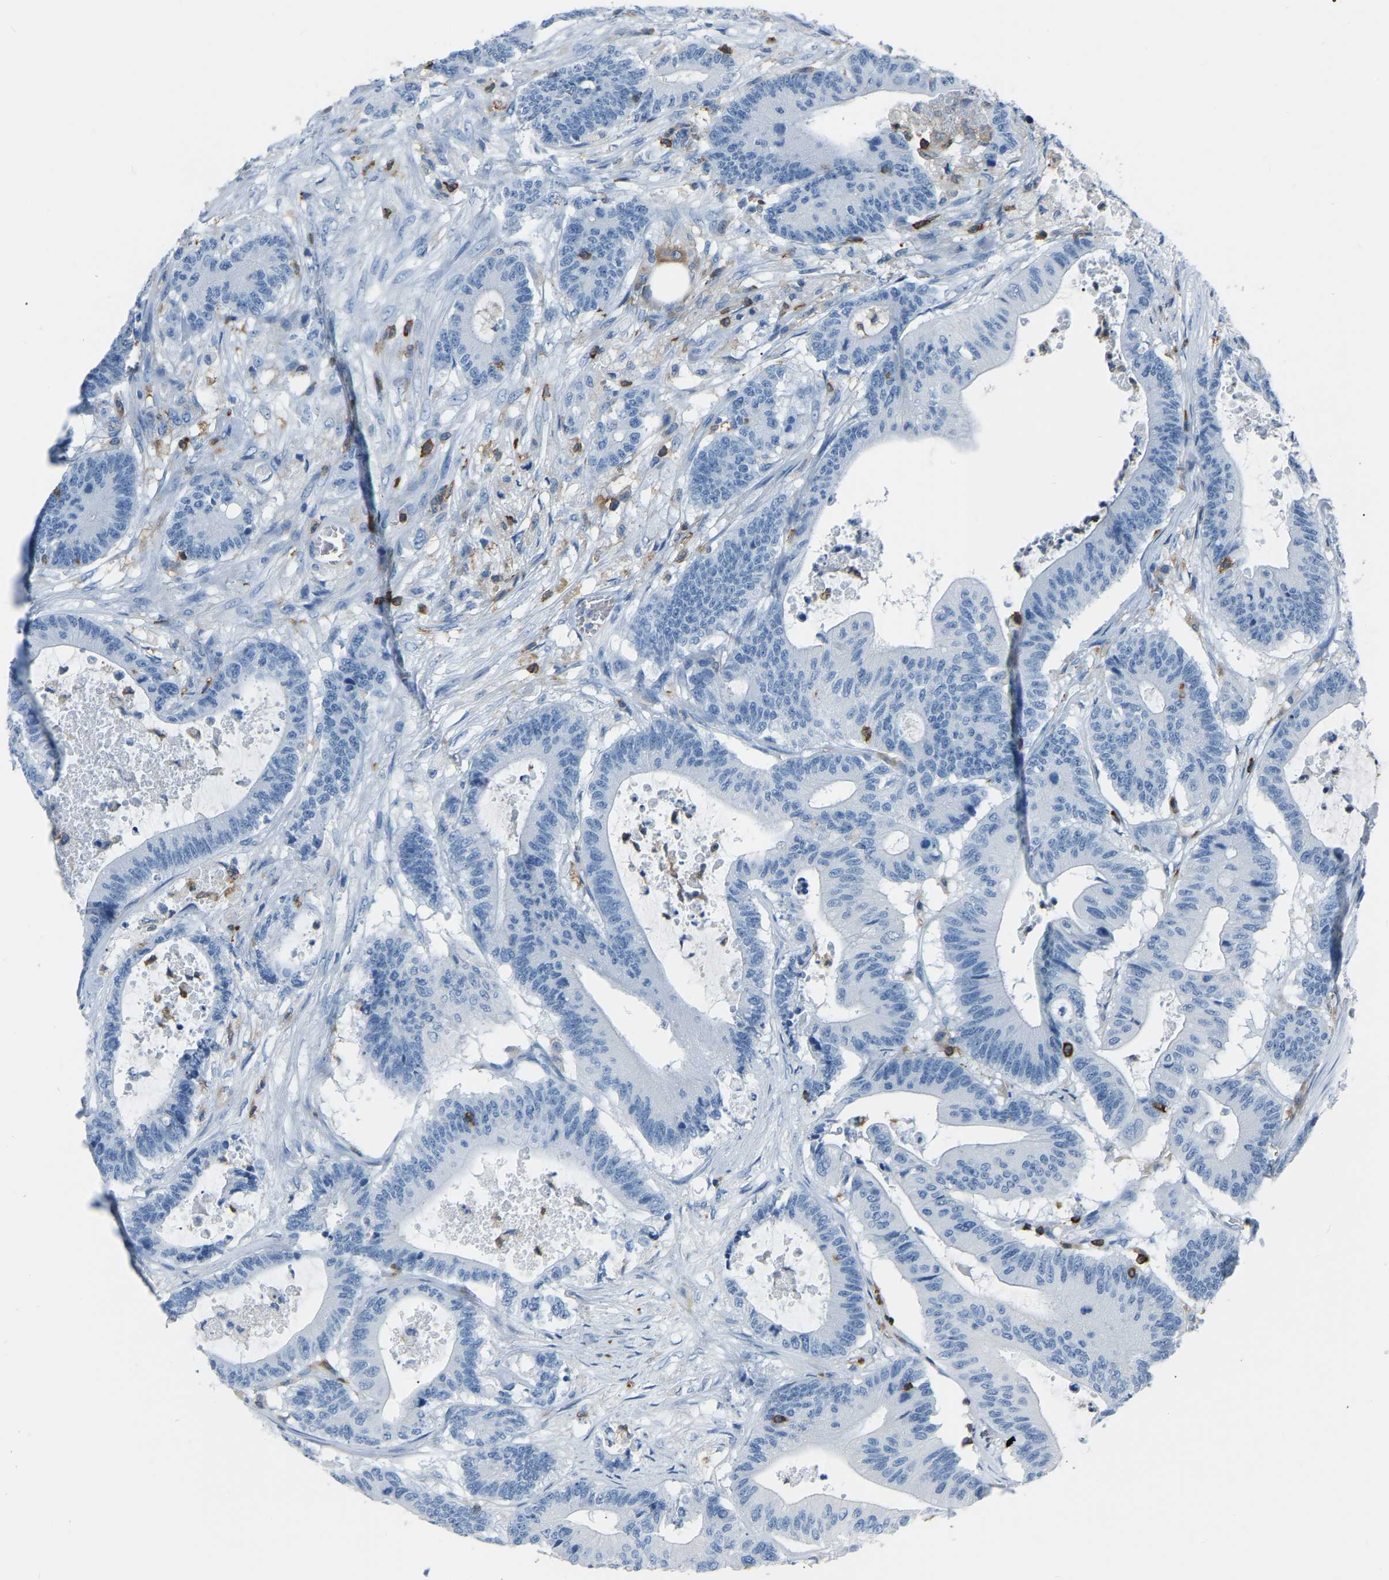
{"staining": {"intensity": "negative", "quantity": "none", "location": "none"}, "tissue": "colorectal cancer", "cell_type": "Tumor cells", "image_type": "cancer", "snomed": [{"axis": "morphology", "description": "Adenocarcinoma, NOS"}, {"axis": "topography", "description": "Colon"}], "caption": "Colorectal adenocarcinoma stained for a protein using IHC exhibits no expression tumor cells.", "gene": "ARHGAP45", "patient": {"sex": "female", "age": 84}}